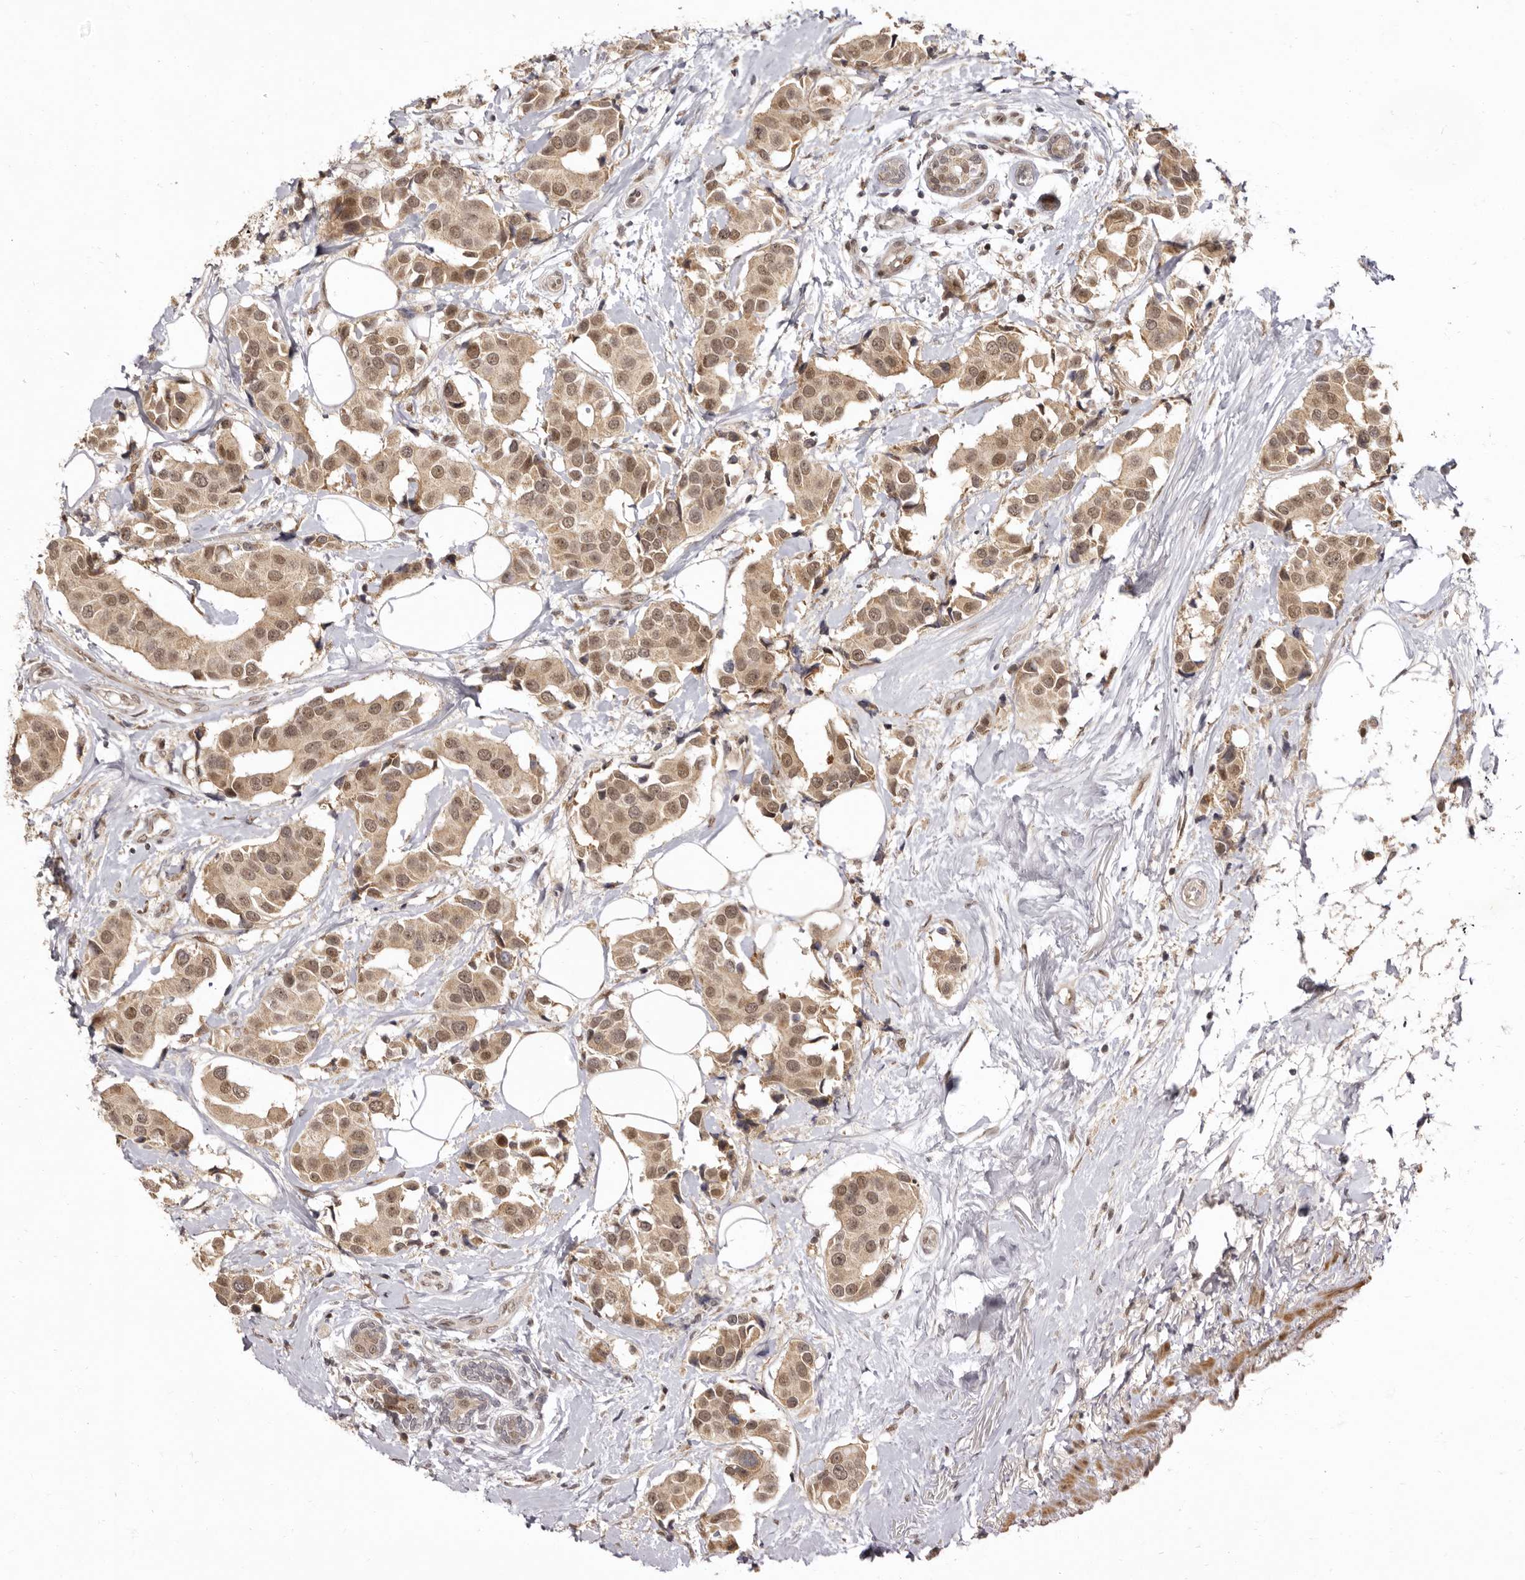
{"staining": {"intensity": "moderate", "quantity": ">75%", "location": "cytoplasmic/membranous,nuclear"}, "tissue": "breast cancer", "cell_type": "Tumor cells", "image_type": "cancer", "snomed": [{"axis": "morphology", "description": "Normal tissue, NOS"}, {"axis": "morphology", "description": "Duct carcinoma"}, {"axis": "topography", "description": "Breast"}], "caption": "Immunohistochemical staining of human invasive ductal carcinoma (breast) demonstrates moderate cytoplasmic/membranous and nuclear protein expression in approximately >75% of tumor cells.", "gene": "ZNF326", "patient": {"sex": "female", "age": 39}}